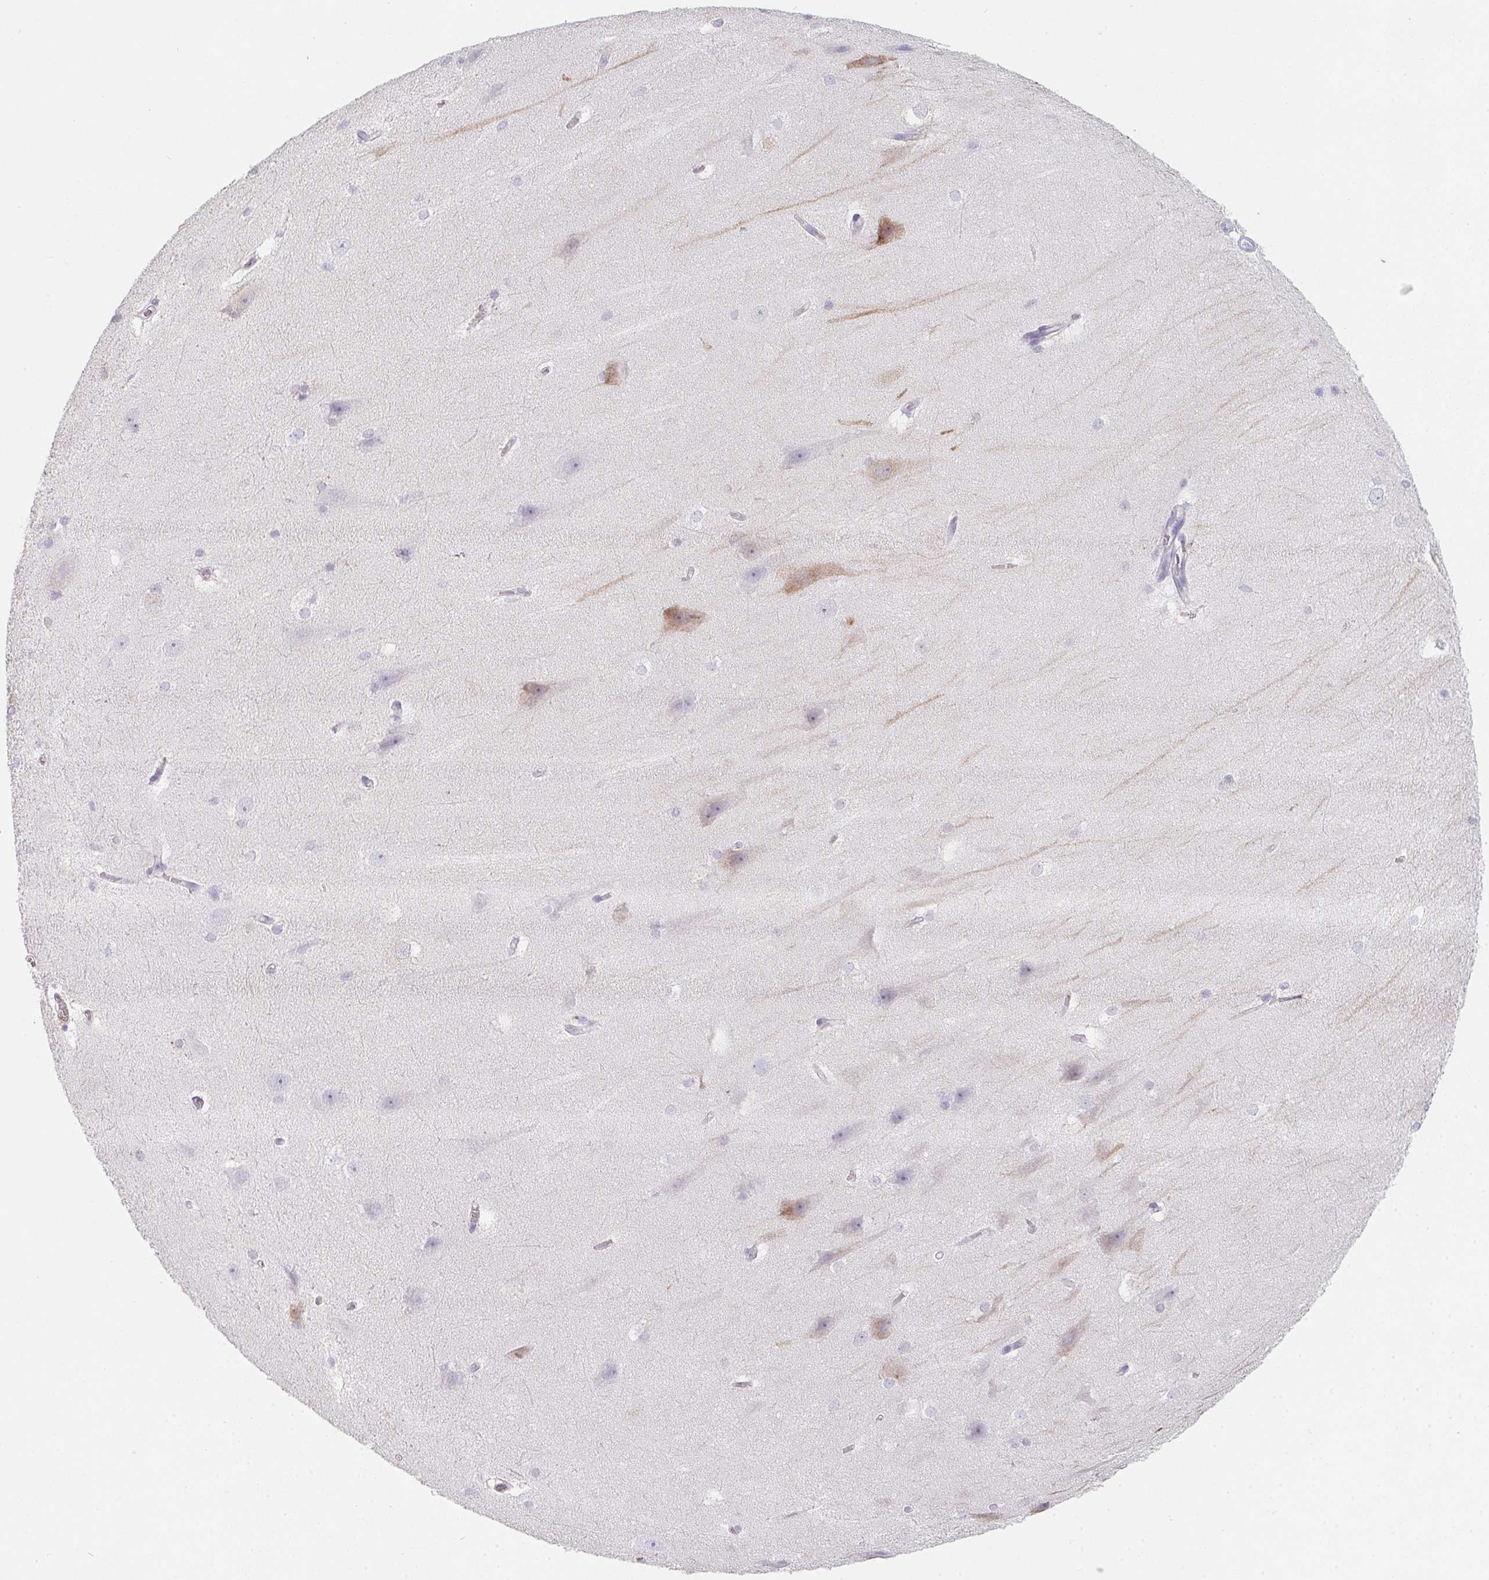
{"staining": {"intensity": "negative", "quantity": "none", "location": "none"}, "tissue": "hippocampus", "cell_type": "Glial cells", "image_type": "normal", "snomed": [{"axis": "morphology", "description": "Normal tissue, NOS"}, {"axis": "topography", "description": "Cerebral cortex"}, {"axis": "topography", "description": "Hippocampus"}], "caption": "Histopathology image shows no protein positivity in glial cells of normal hippocampus.", "gene": "DCD", "patient": {"sex": "female", "age": 19}}